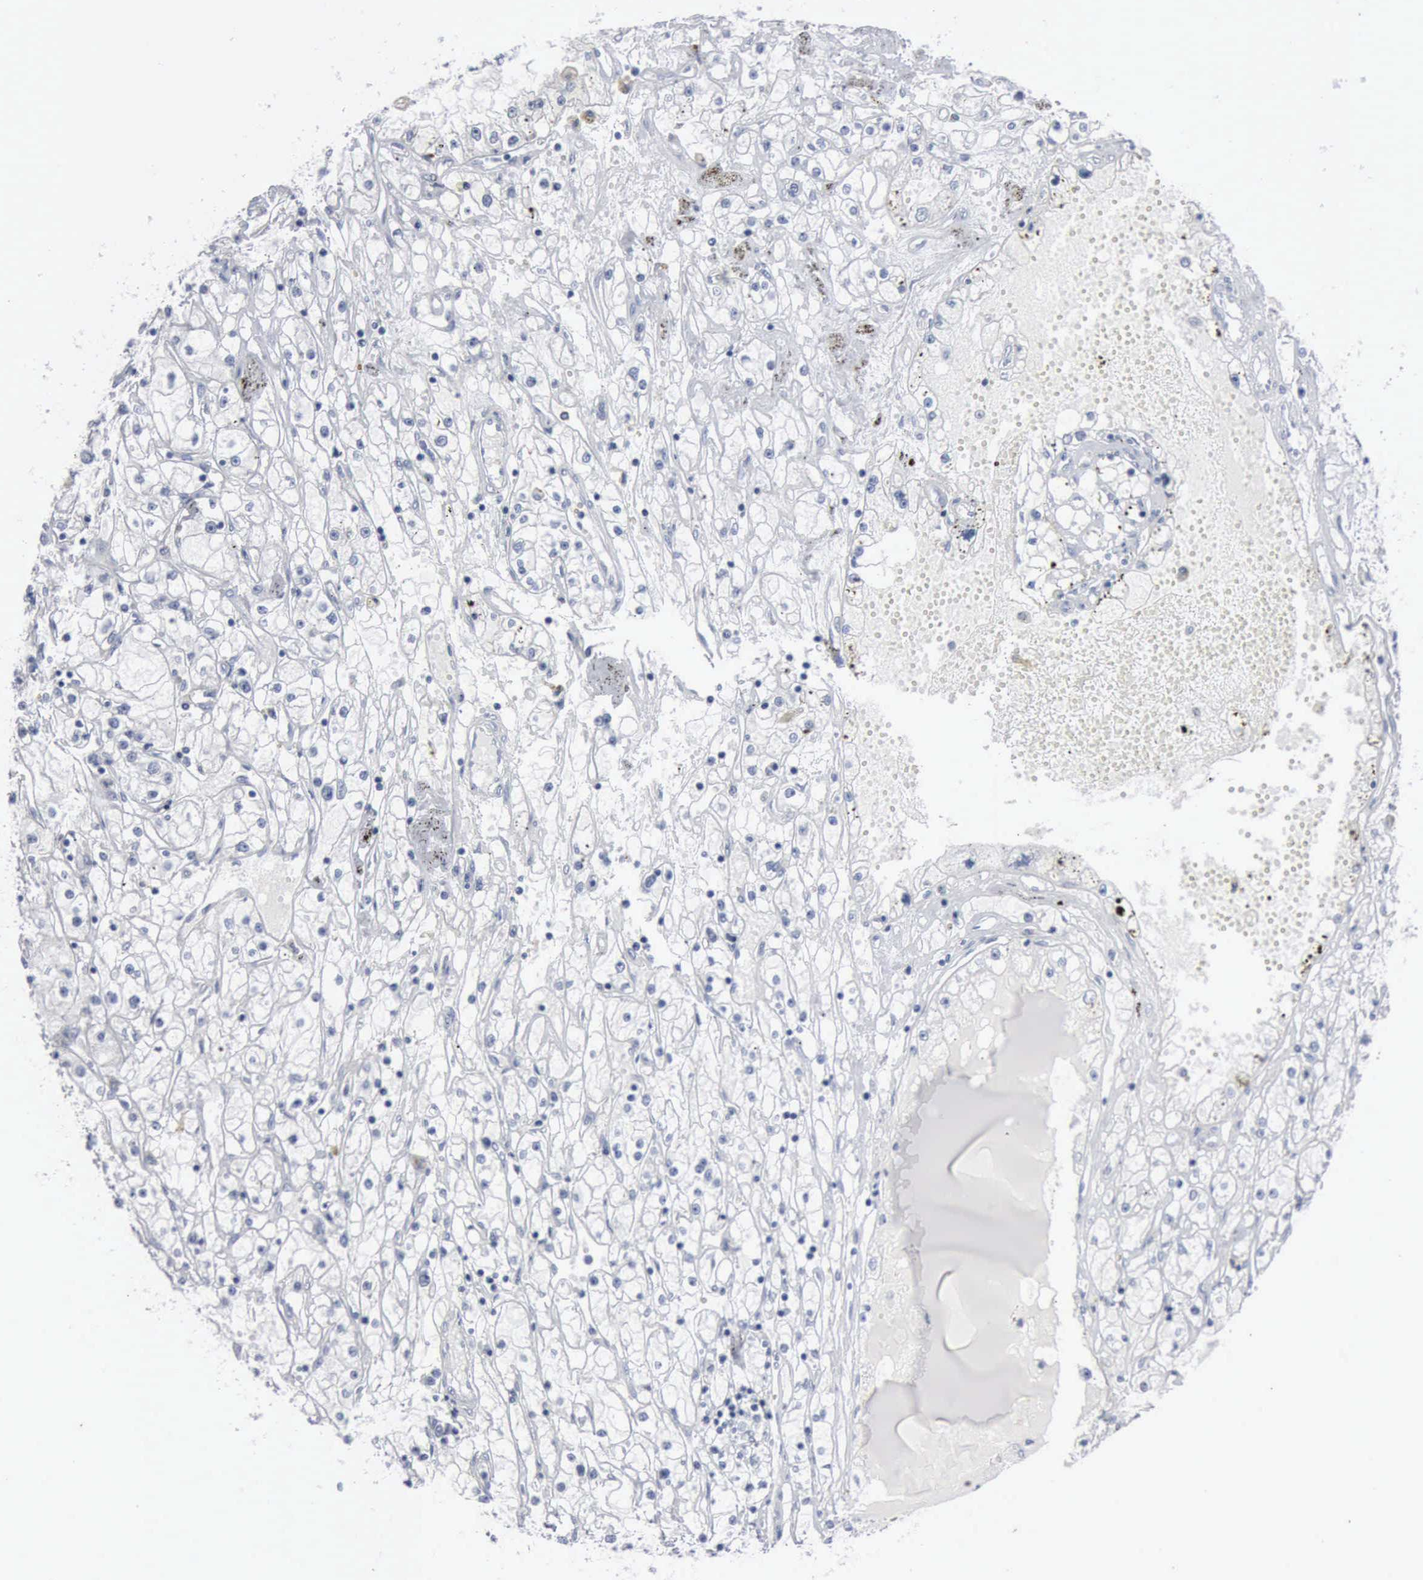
{"staining": {"intensity": "negative", "quantity": "none", "location": "none"}, "tissue": "renal cancer", "cell_type": "Tumor cells", "image_type": "cancer", "snomed": [{"axis": "morphology", "description": "Adenocarcinoma, NOS"}, {"axis": "topography", "description": "Kidney"}], "caption": "This is an IHC photomicrograph of adenocarcinoma (renal). There is no positivity in tumor cells.", "gene": "DMD", "patient": {"sex": "male", "age": 56}}